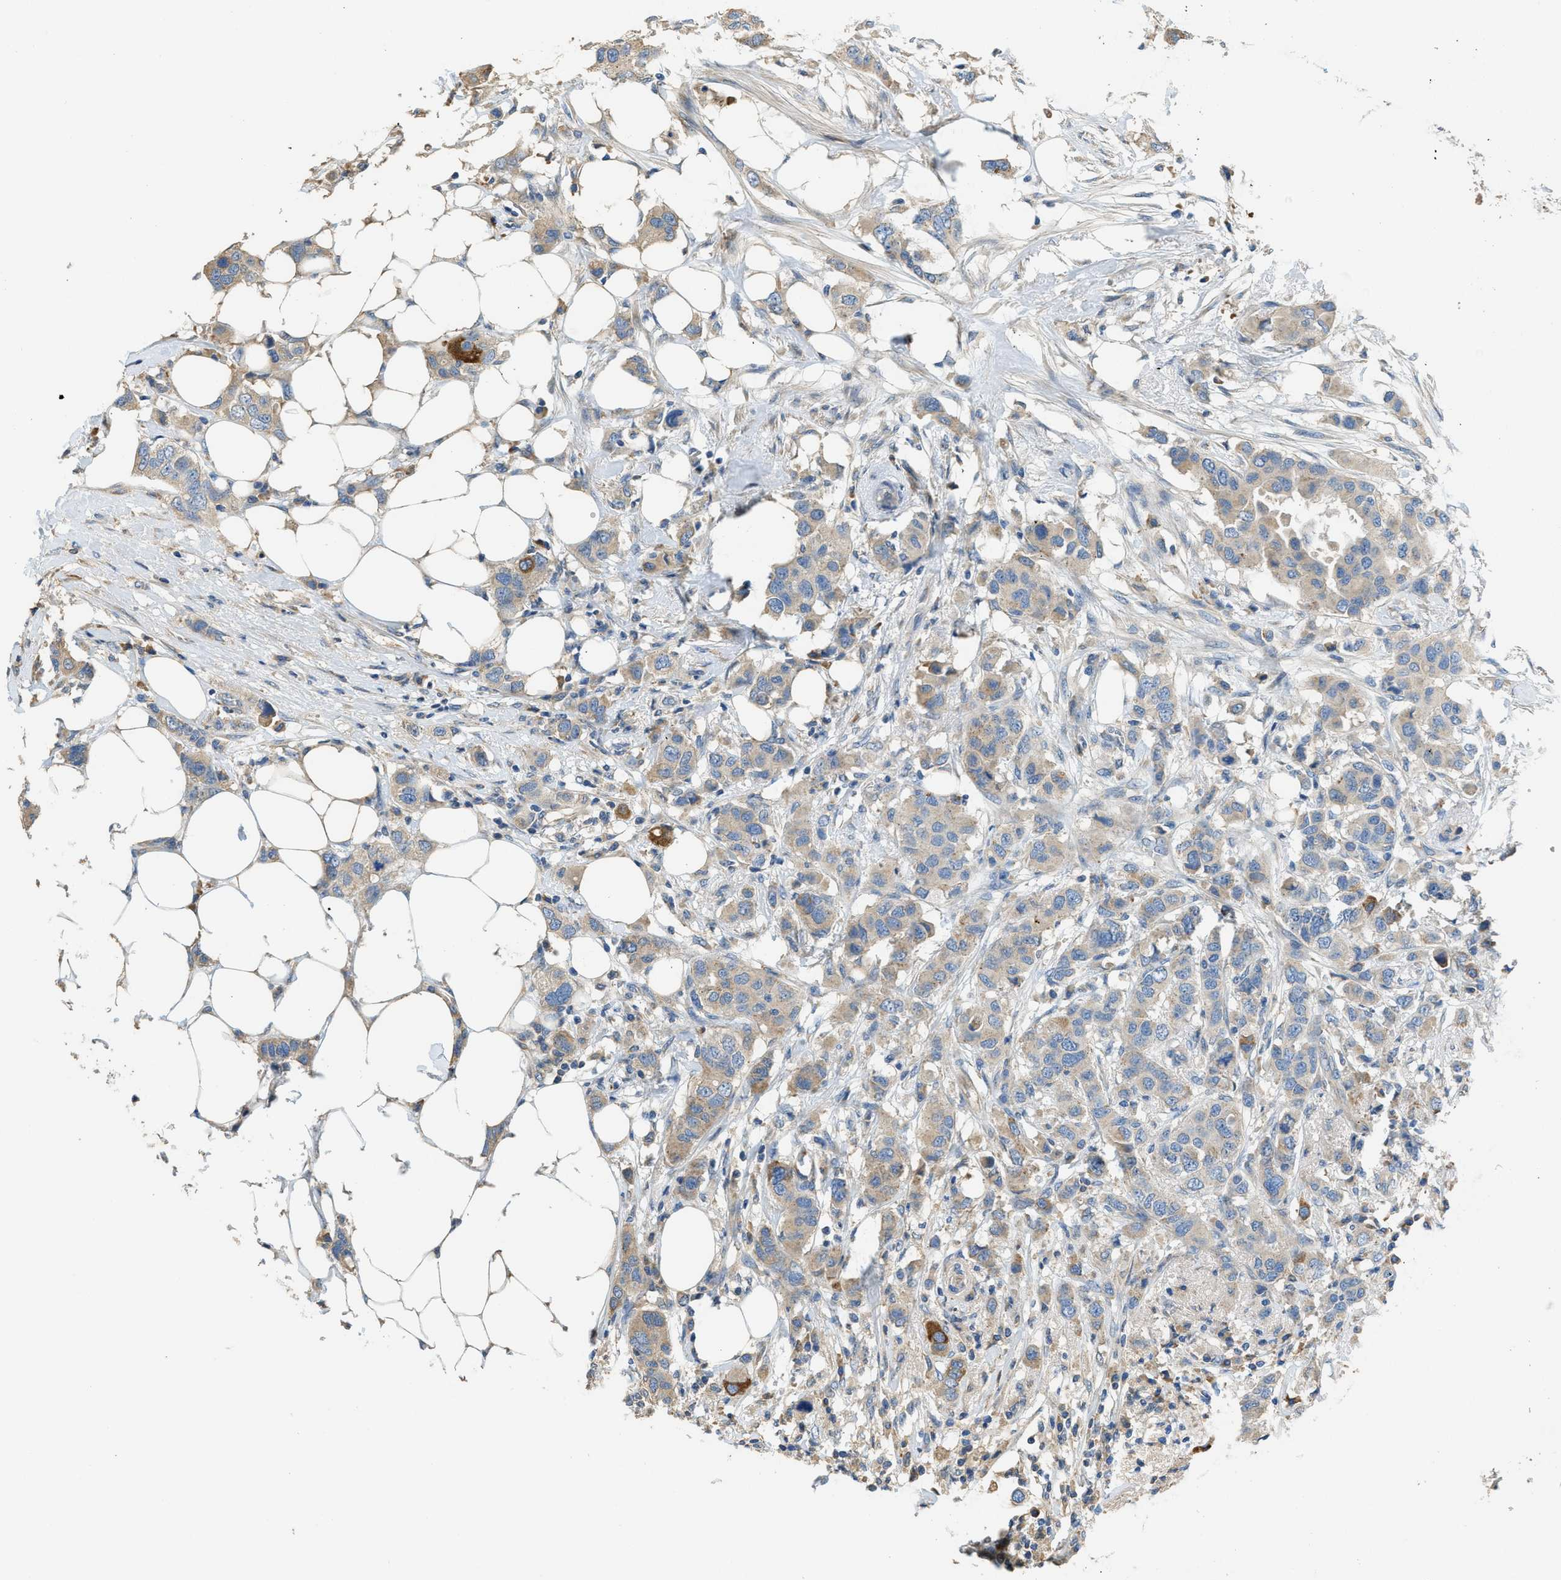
{"staining": {"intensity": "moderate", "quantity": "<25%", "location": "cytoplasmic/membranous"}, "tissue": "breast cancer", "cell_type": "Tumor cells", "image_type": "cancer", "snomed": [{"axis": "morphology", "description": "Duct carcinoma"}, {"axis": "topography", "description": "Breast"}], "caption": "Protein staining of breast cancer tissue displays moderate cytoplasmic/membranous positivity in approximately <25% of tumor cells.", "gene": "RIPK2", "patient": {"sex": "female", "age": 50}}